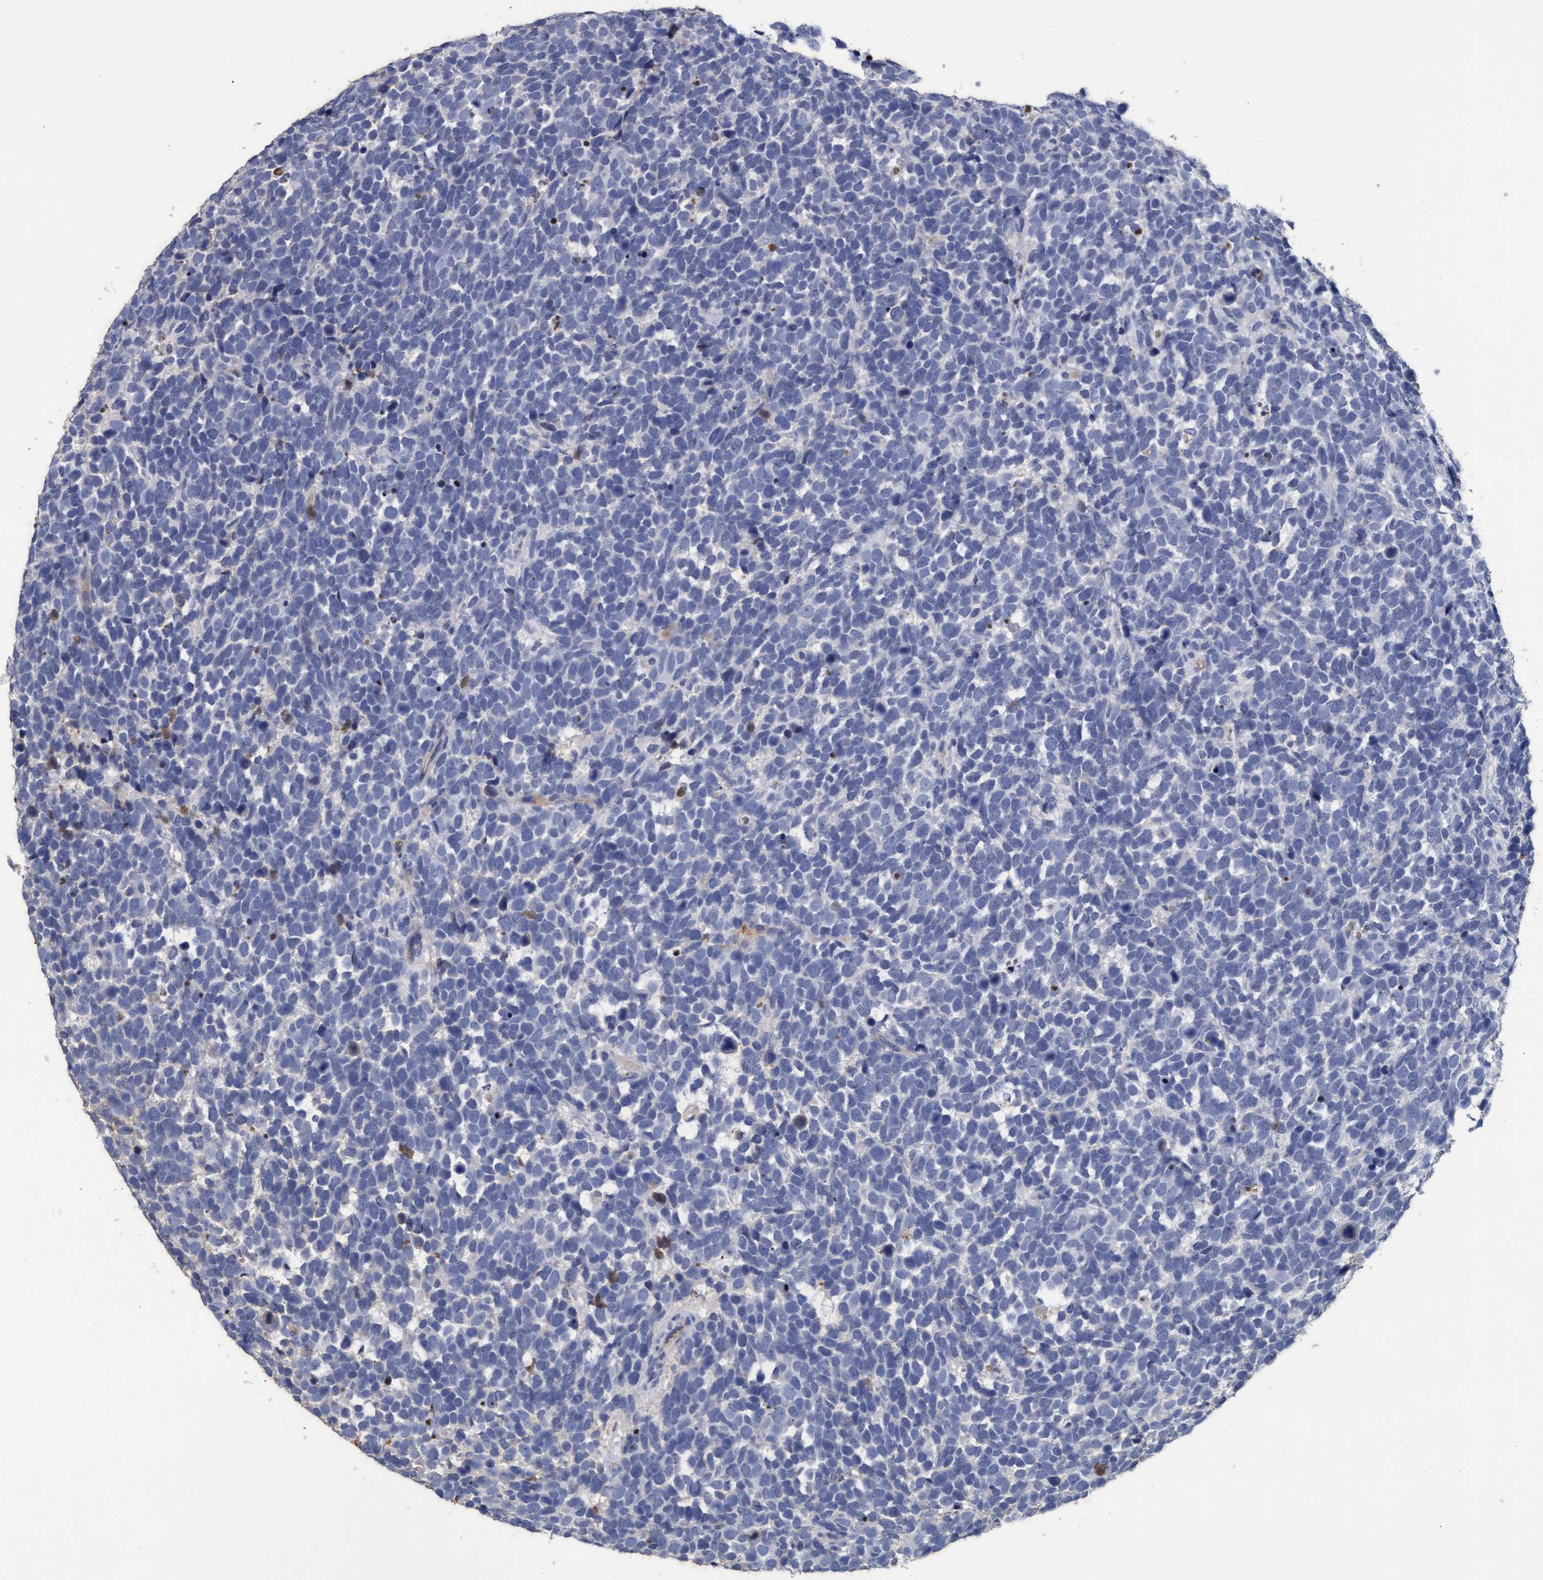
{"staining": {"intensity": "negative", "quantity": "none", "location": "none"}, "tissue": "urothelial cancer", "cell_type": "Tumor cells", "image_type": "cancer", "snomed": [{"axis": "morphology", "description": "Urothelial carcinoma, High grade"}, {"axis": "topography", "description": "Urinary bladder"}], "caption": "Immunohistochemistry (IHC) photomicrograph of neoplastic tissue: urothelial carcinoma (high-grade) stained with DAB displays no significant protein staining in tumor cells.", "gene": "GPR39", "patient": {"sex": "female", "age": 82}}